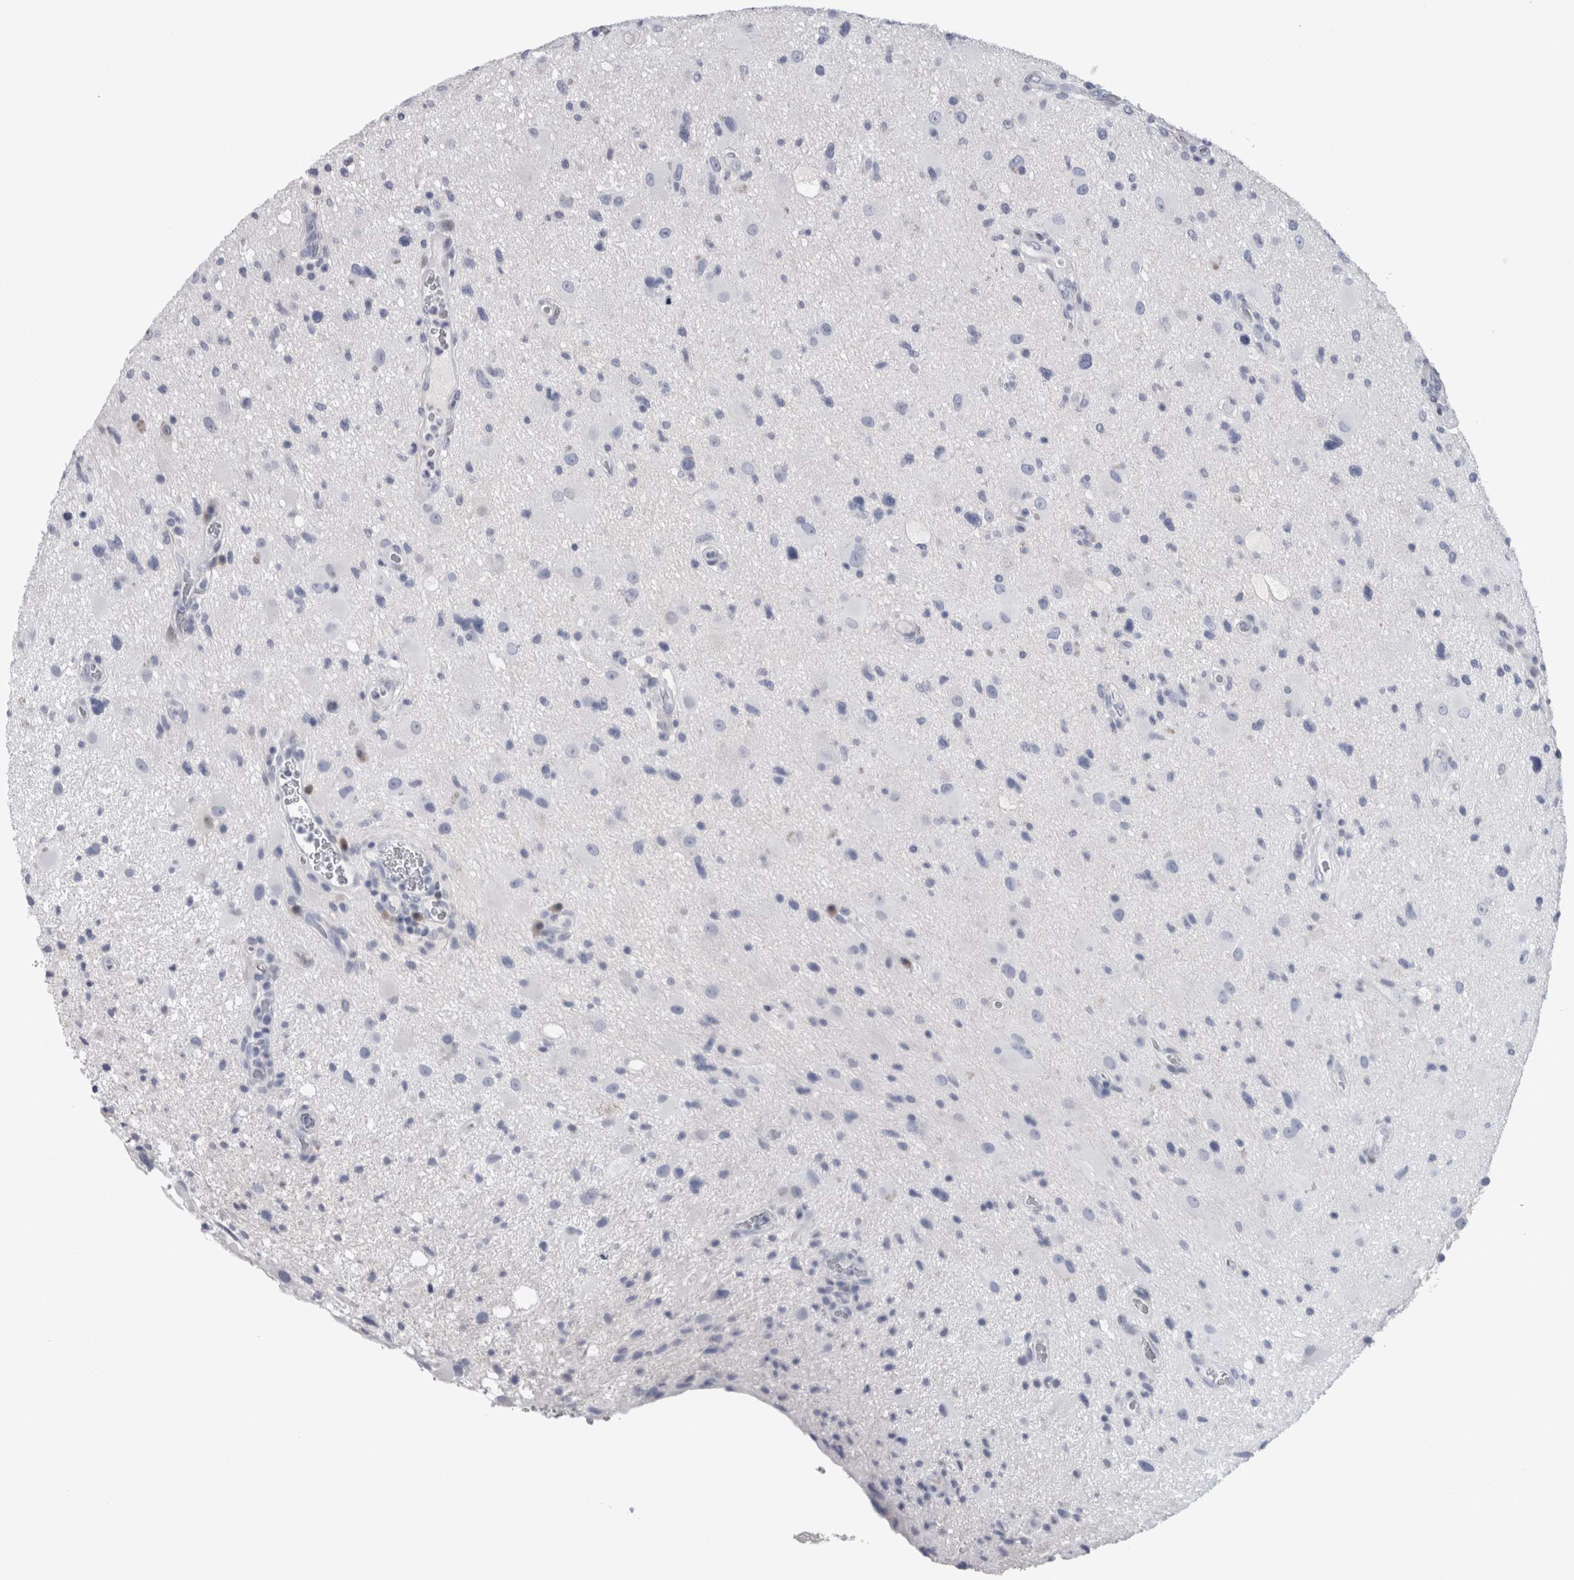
{"staining": {"intensity": "negative", "quantity": "none", "location": "none"}, "tissue": "glioma", "cell_type": "Tumor cells", "image_type": "cancer", "snomed": [{"axis": "morphology", "description": "Glioma, malignant, High grade"}, {"axis": "topography", "description": "Brain"}], "caption": "High power microscopy image of an immunohistochemistry (IHC) histopathology image of glioma, revealing no significant positivity in tumor cells.", "gene": "CA8", "patient": {"sex": "male", "age": 33}}